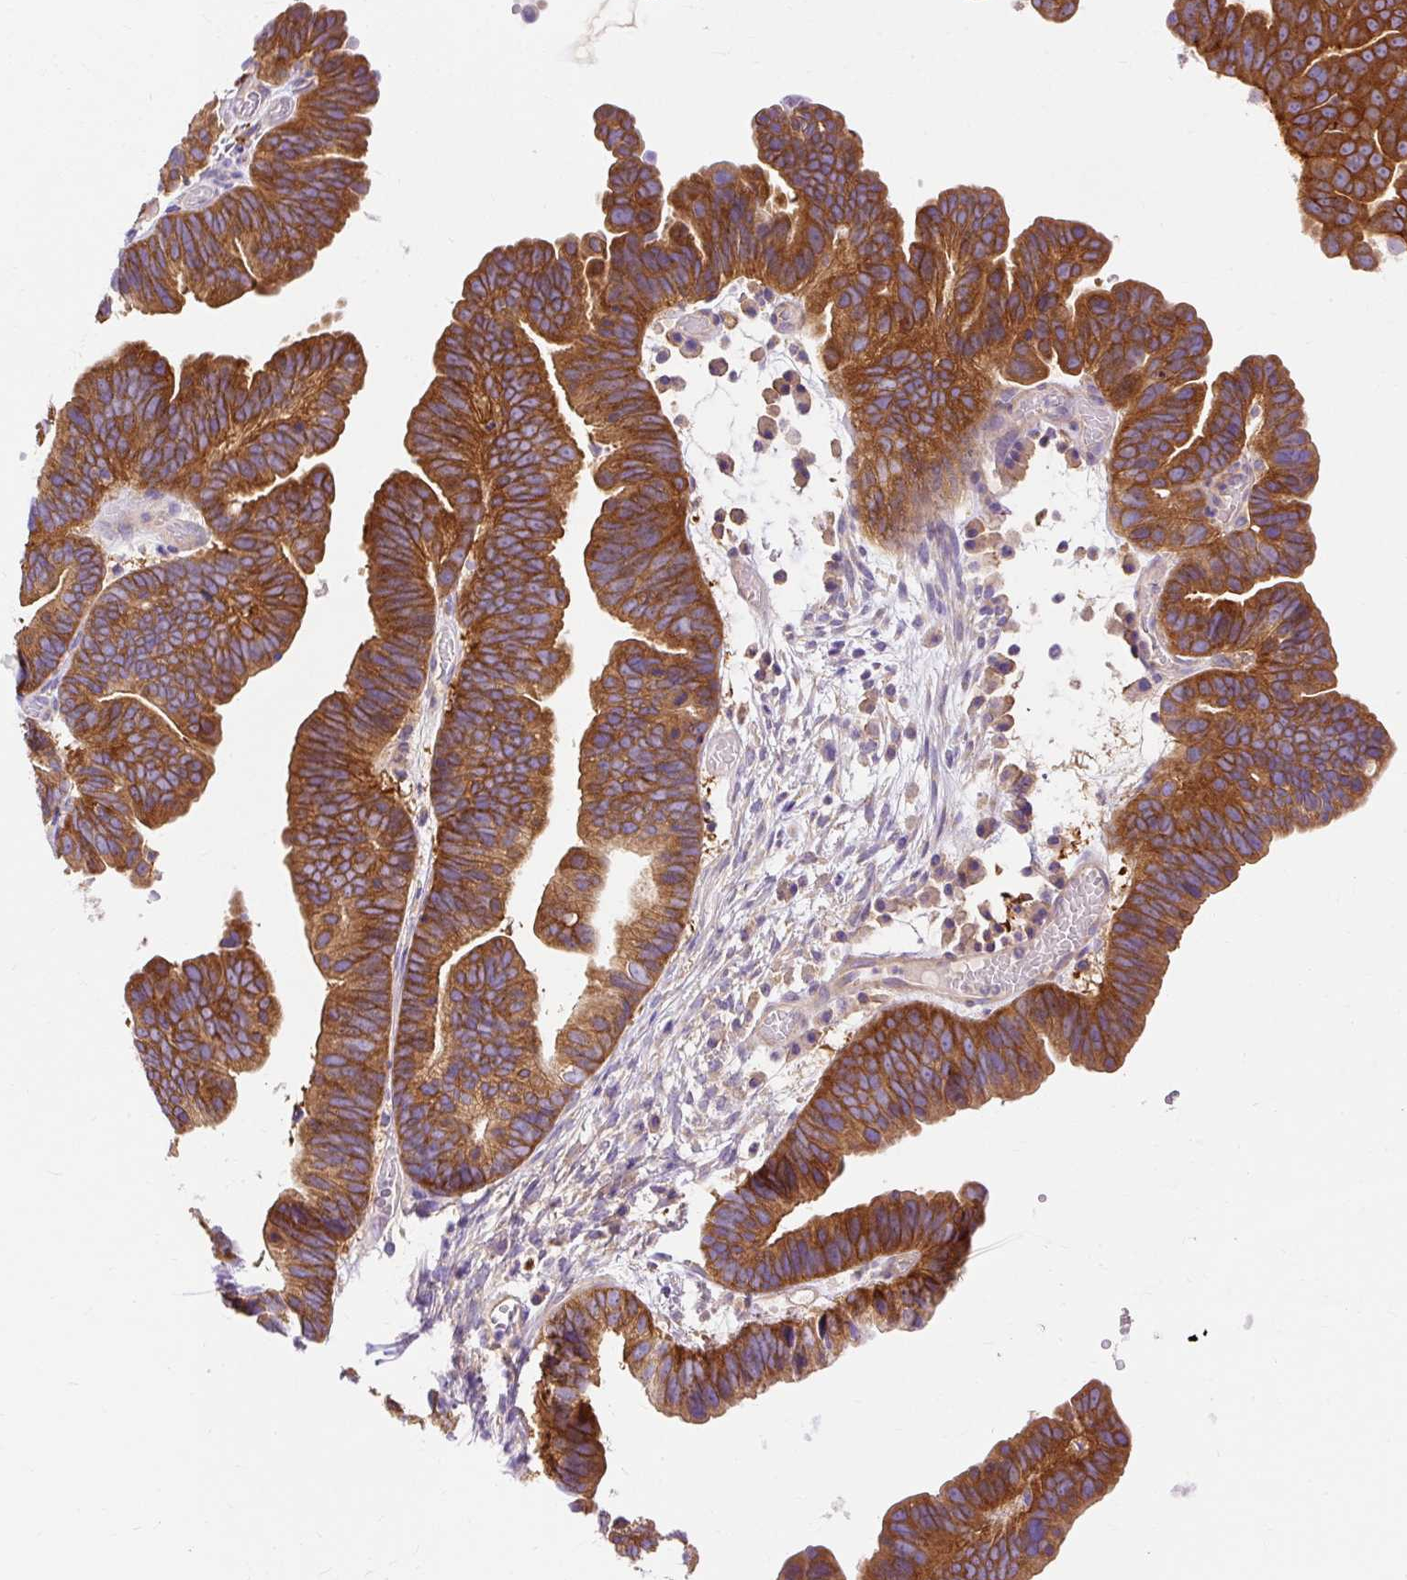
{"staining": {"intensity": "strong", "quantity": ">75%", "location": "cytoplasmic/membranous"}, "tissue": "ovarian cancer", "cell_type": "Tumor cells", "image_type": "cancer", "snomed": [{"axis": "morphology", "description": "Cystadenocarcinoma, serous, NOS"}, {"axis": "topography", "description": "Ovary"}], "caption": "Protein expression analysis of human ovarian cancer (serous cystadenocarcinoma) reveals strong cytoplasmic/membranous staining in approximately >75% of tumor cells.", "gene": "OR4K15", "patient": {"sex": "female", "age": 56}}